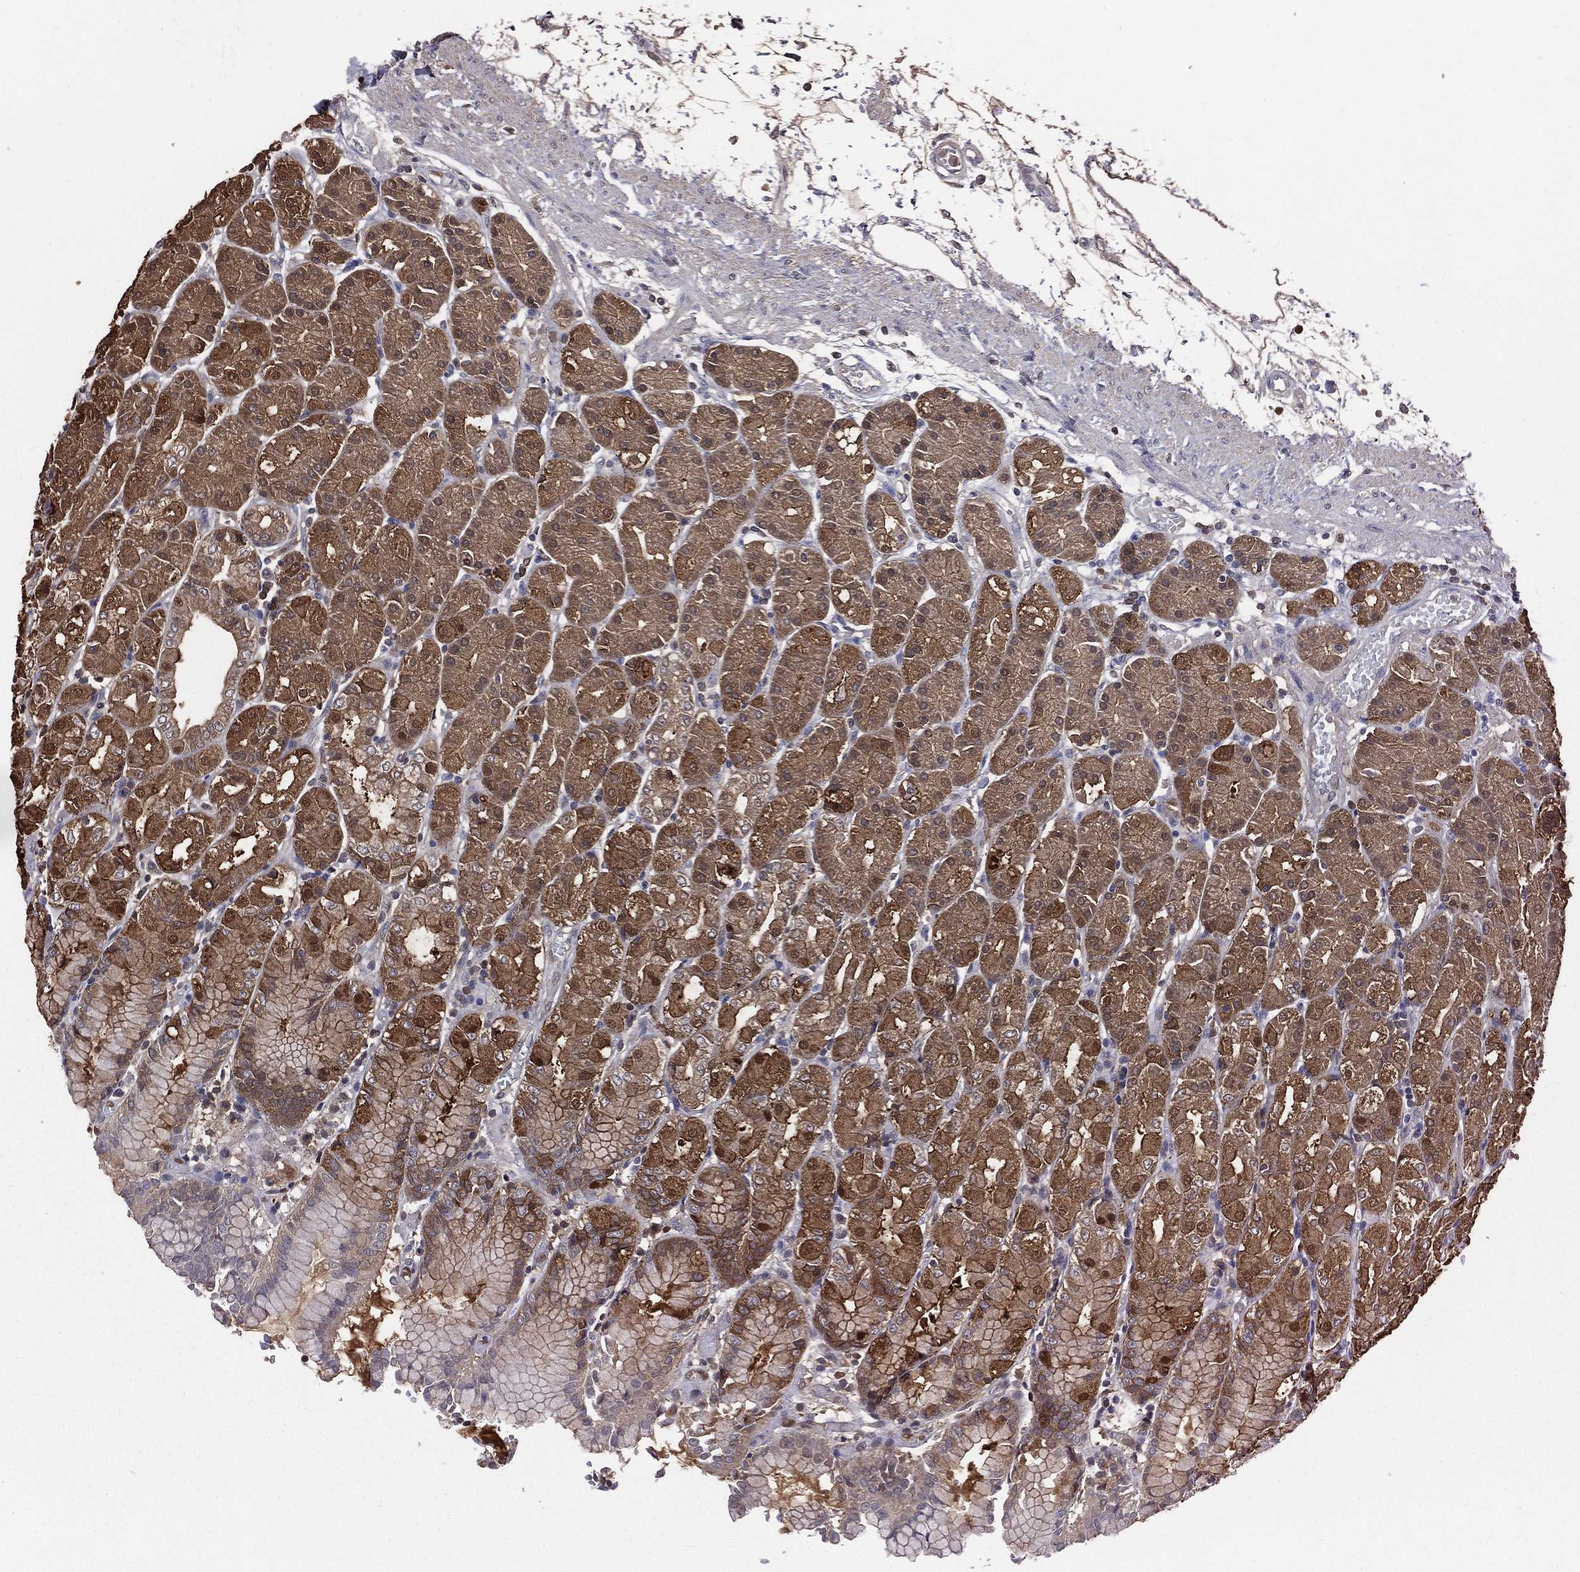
{"staining": {"intensity": "moderate", "quantity": "25%-75%", "location": "cytoplasmic/membranous"}, "tissue": "stomach", "cell_type": "Glandular cells", "image_type": "normal", "snomed": [{"axis": "morphology", "description": "Normal tissue, NOS"}, {"axis": "morphology", "description": "Adenocarcinoma, NOS"}, {"axis": "topography", "description": "Stomach"}], "caption": "Immunohistochemistry (IHC) of normal stomach reveals medium levels of moderate cytoplasmic/membranous expression in about 25%-75% of glandular cells.", "gene": "TBC1D2", "patient": {"sex": "female", "age": 81}}